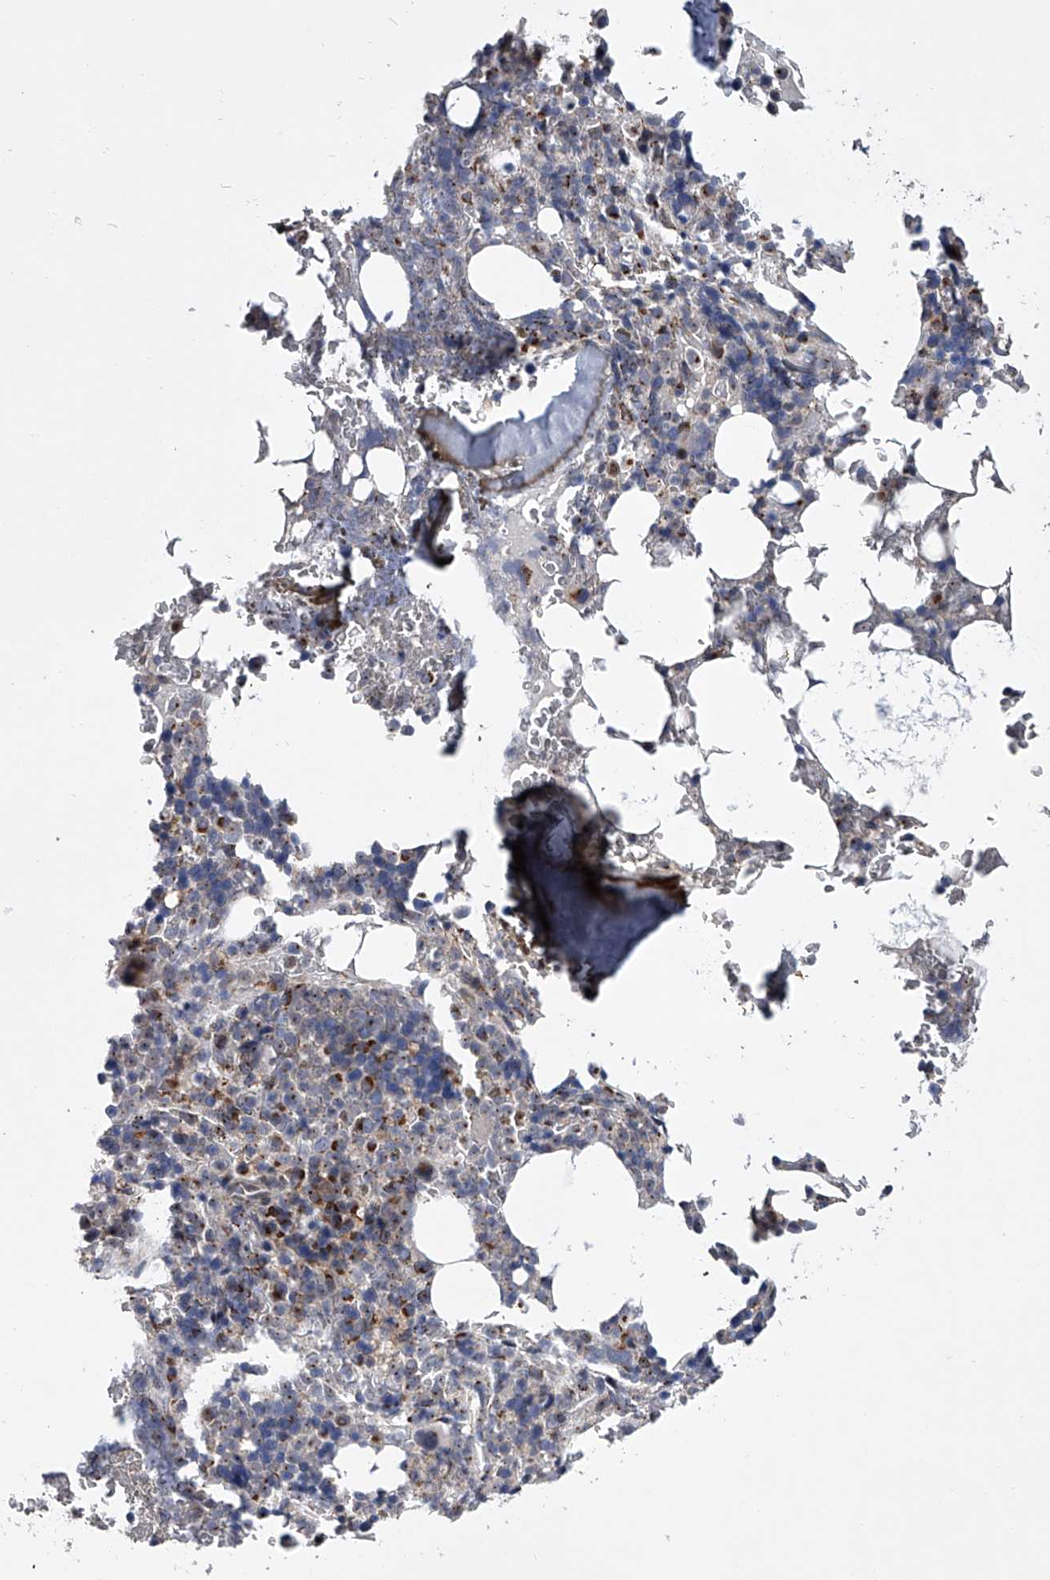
{"staining": {"intensity": "strong", "quantity": "<25%", "location": "cytoplasmic/membranous"}, "tissue": "bone marrow", "cell_type": "Hematopoietic cells", "image_type": "normal", "snomed": [{"axis": "morphology", "description": "Normal tissue, NOS"}, {"axis": "topography", "description": "Bone marrow"}], "caption": "Bone marrow stained with immunohistochemistry (IHC) shows strong cytoplasmic/membranous positivity in about <25% of hematopoietic cells. Nuclei are stained in blue.", "gene": "TRIM8", "patient": {"sex": "male", "age": 58}}